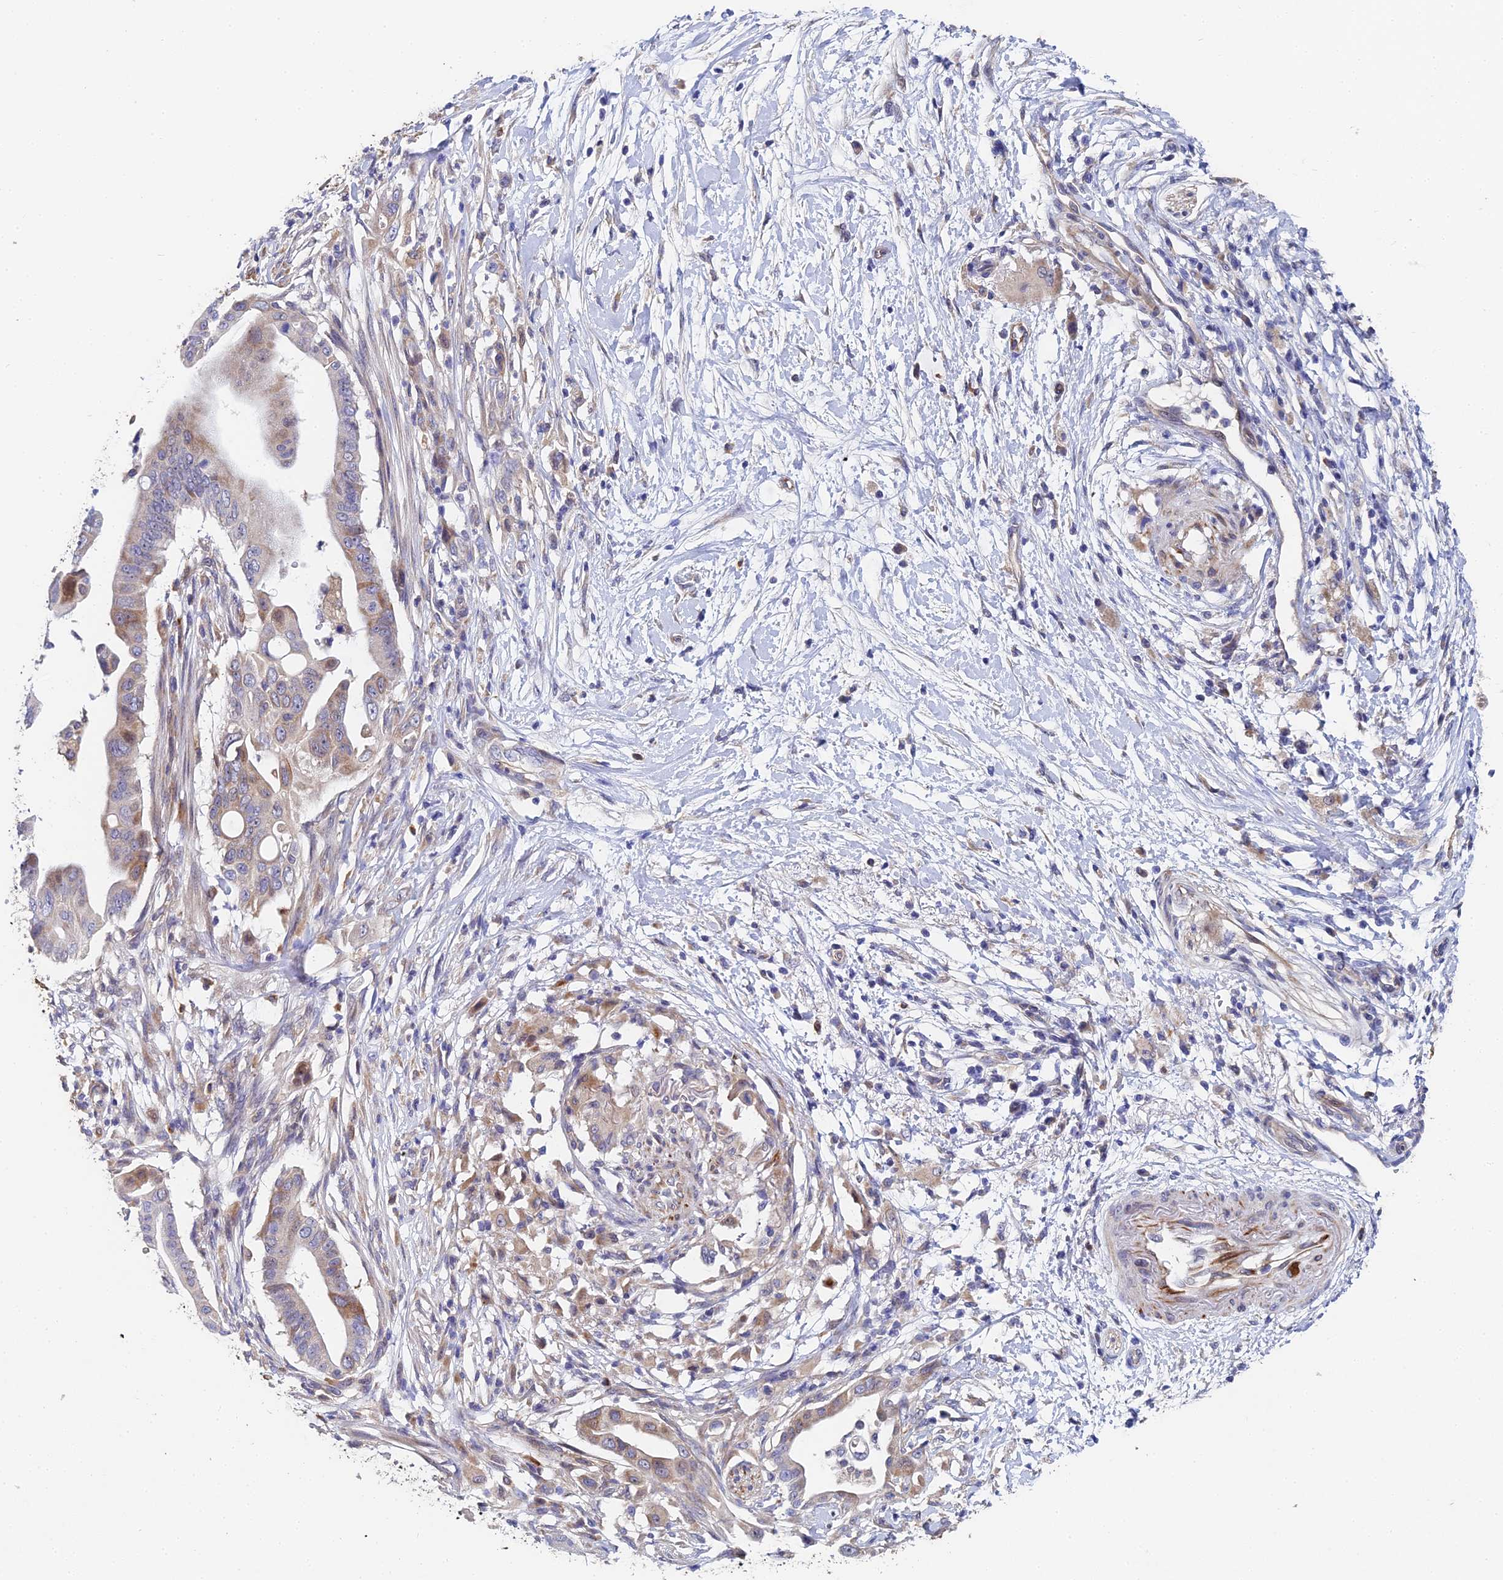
{"staining": {"intensity": "moderate", "quantity": "<25%", "location": "cytoplasmic/membranous"}, "tissue": "pancreatic cancer", "cell_type": "Tumor cells", "image_type": "cancer", "snomed": [{"axis": "morphology", "description": "Adenocarcinoma, NOS"}, {"axis": "topography", "description": "Pancreas"}], "caption": "A brown stain labels moderate cytoplasmic/membranous staining of a protein in pancreatic adenocarcinoma tumor cells.", "gene": "ENSG00000268674", "patient": {"sex": "male", "age": 68}}